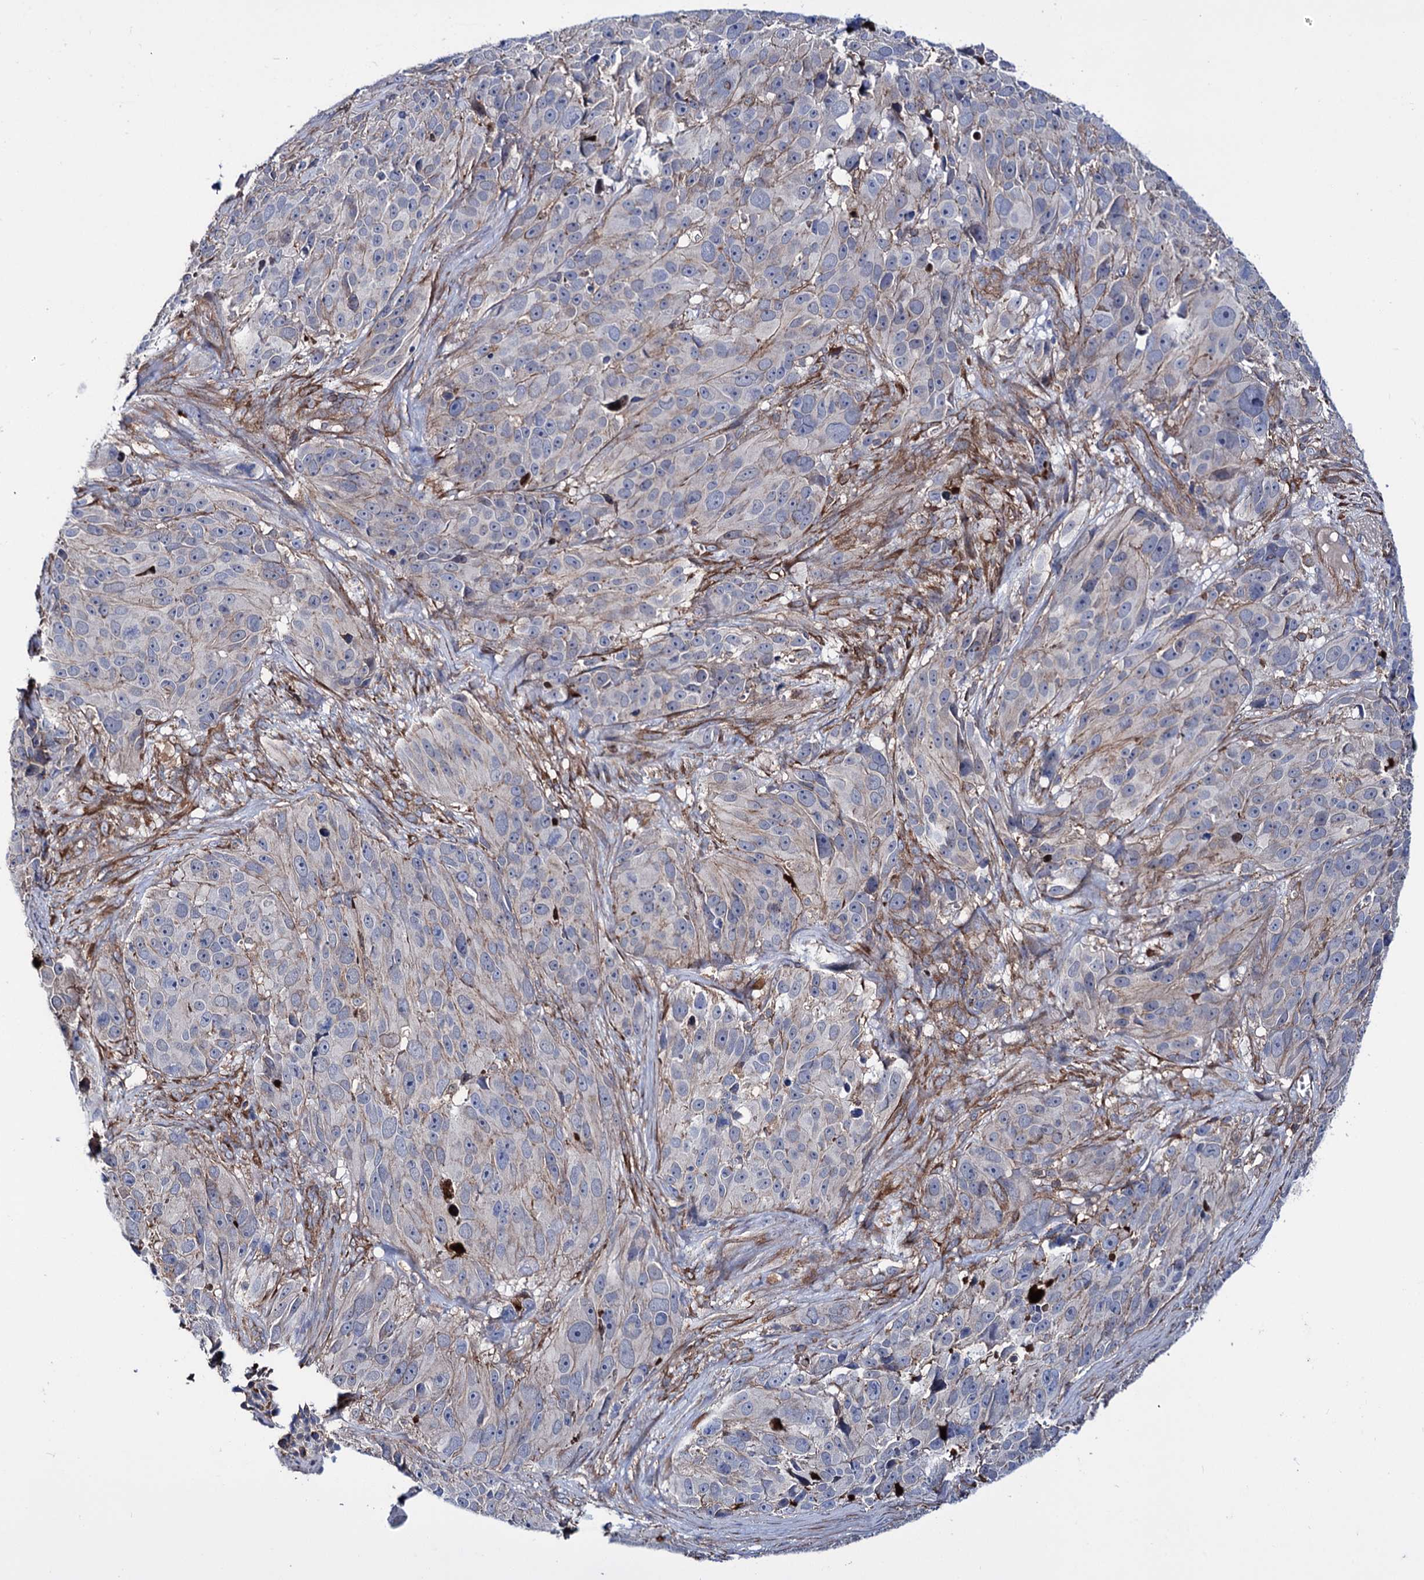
{"staining": {"intensity": "negative", "quantity": "none", "location": "none"}, "tissue": "melanoma", "cell_type": "Tumor cells", "image_type": "cancer", "snomed": [{"axis": "morphology", "description": "Malignant melanoma, NOS"}, {"axis": "topography", "description": "Skin"}], "caption": "Tumor cells show no significant positivity in malignant melanoma.", "gene": "DEF6", "patient": {"sex": "male", "age": 84}}